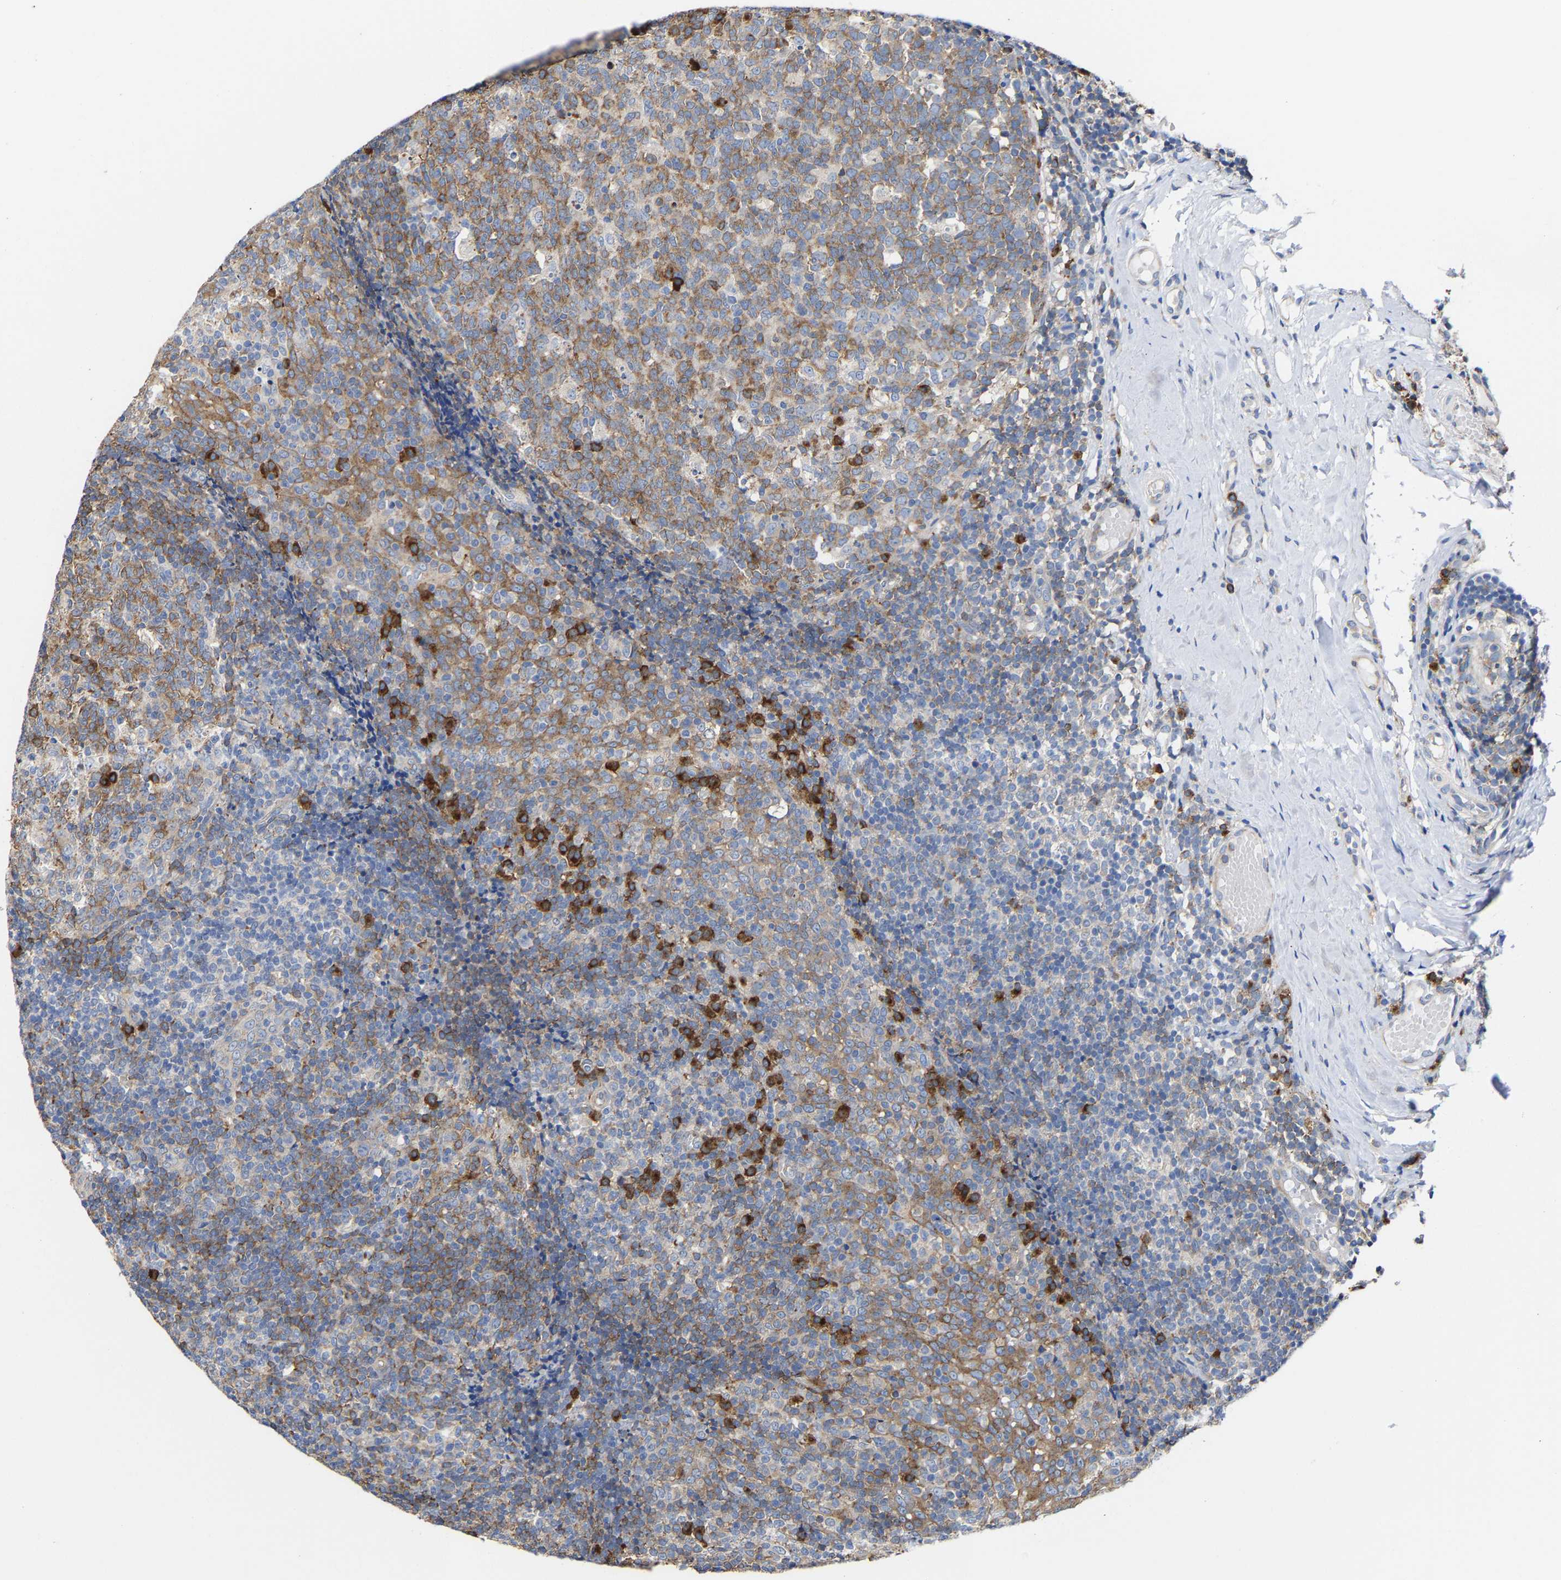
{"staining": {"intensity": "strong", "quantity": "25%-75%", "location": "cytoplasmic/membranous"}, "tissue": "tonsil", "cell_type": "Germinal center cells", "image_type": "normal", "snomed": [{"axis": "morphology", "description": "Normal tissue, NOS"}, {"axis": "topography", "description": "Tonsil"}], "caption": "Tonsil stained with DAB immunohistochemistry (IHC) reveals high levels of strong cytoplasmic/membranous staining in approximately 25%-75% of germinal center cells. The staining is performed using DAB (3,3'-diaminobenzidine) brown chromogen to label protein expression. The nuclei are counter-stained blue using hematoxylin.", "gene": "PPP1R15A", "patient": {"sex": "female", "age": 19}}